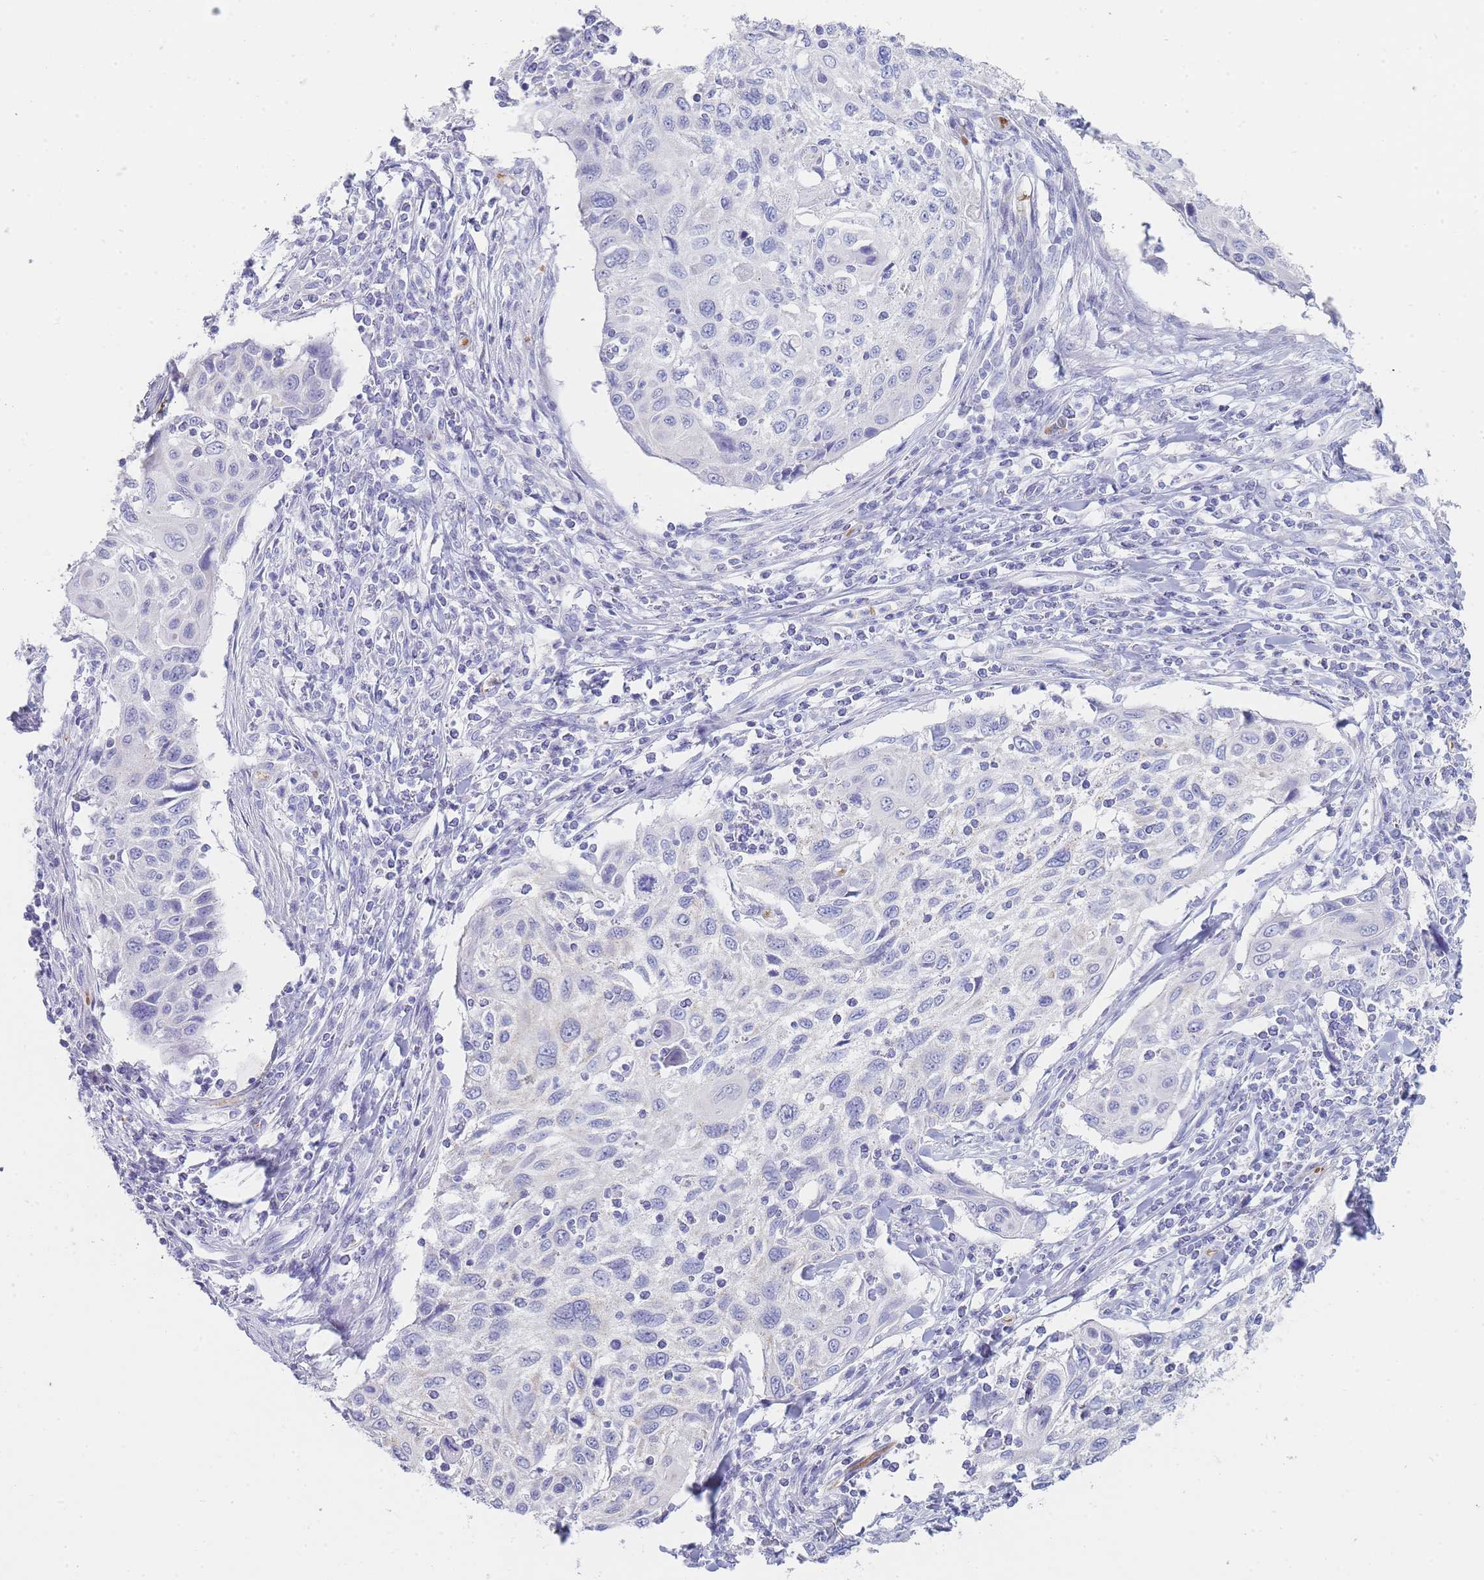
{"staining": {"intensity": "negative", "quantity": "none", "location": "none"}, "tissue": "cervical cancer", "cell_type": "Tumor cells", "image_type": "cancer", "snomed": [{"axis": "morphology", "description": "Squamous cell carcinoma, NOS"}, {"axis": "topography", "description": "Cervix"}], "caption": "A histopathology image of squamous cell carcinoma (cervical) stained for a protein reveals no brown staining in tumor cells.", "gene": "HBG2", "patient": {"sex": "female", "age": 70}}